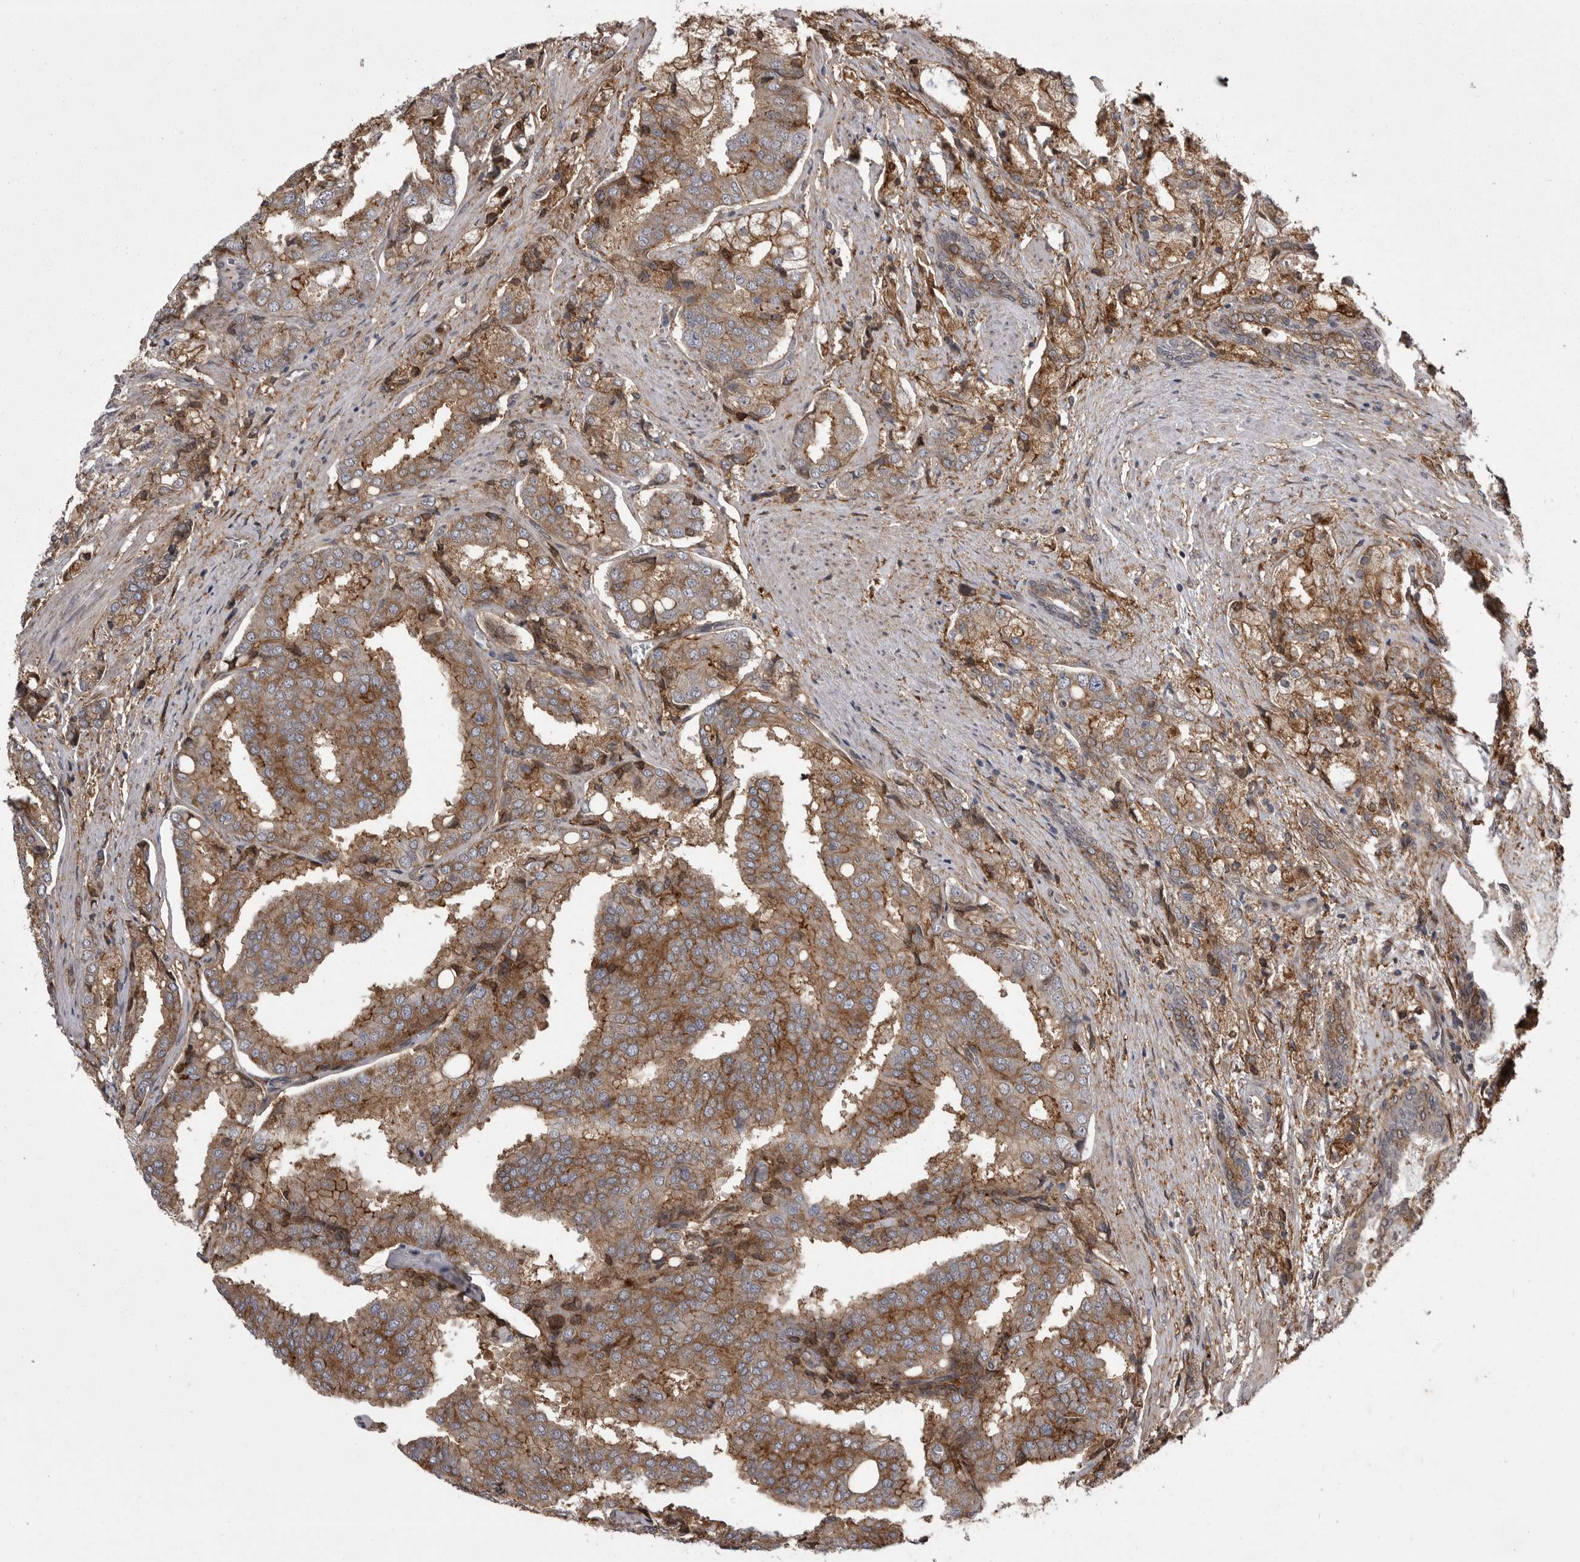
{"staining": {"intensity": "moderate", "quantity": ">75%", "location": "cytoplasmic/membranous"}, "tissue": "prostate cancer", "cell_type": "Tumor cells", "image_type": "cancer", "snomed": [{"axis": "morphology", "description": "Adenocarcinoma, High grade"}, {"axis": "topography", "description": "Prostate"}], "caption": "Protein expression by IHC shows moderate cytoplasmic/membranous expression in approximately >75% of tumor cells in prostate adenocarcinoma (high-grade).", "gene": "ABL1", "patient": {"sex": "male", "age": 50}}